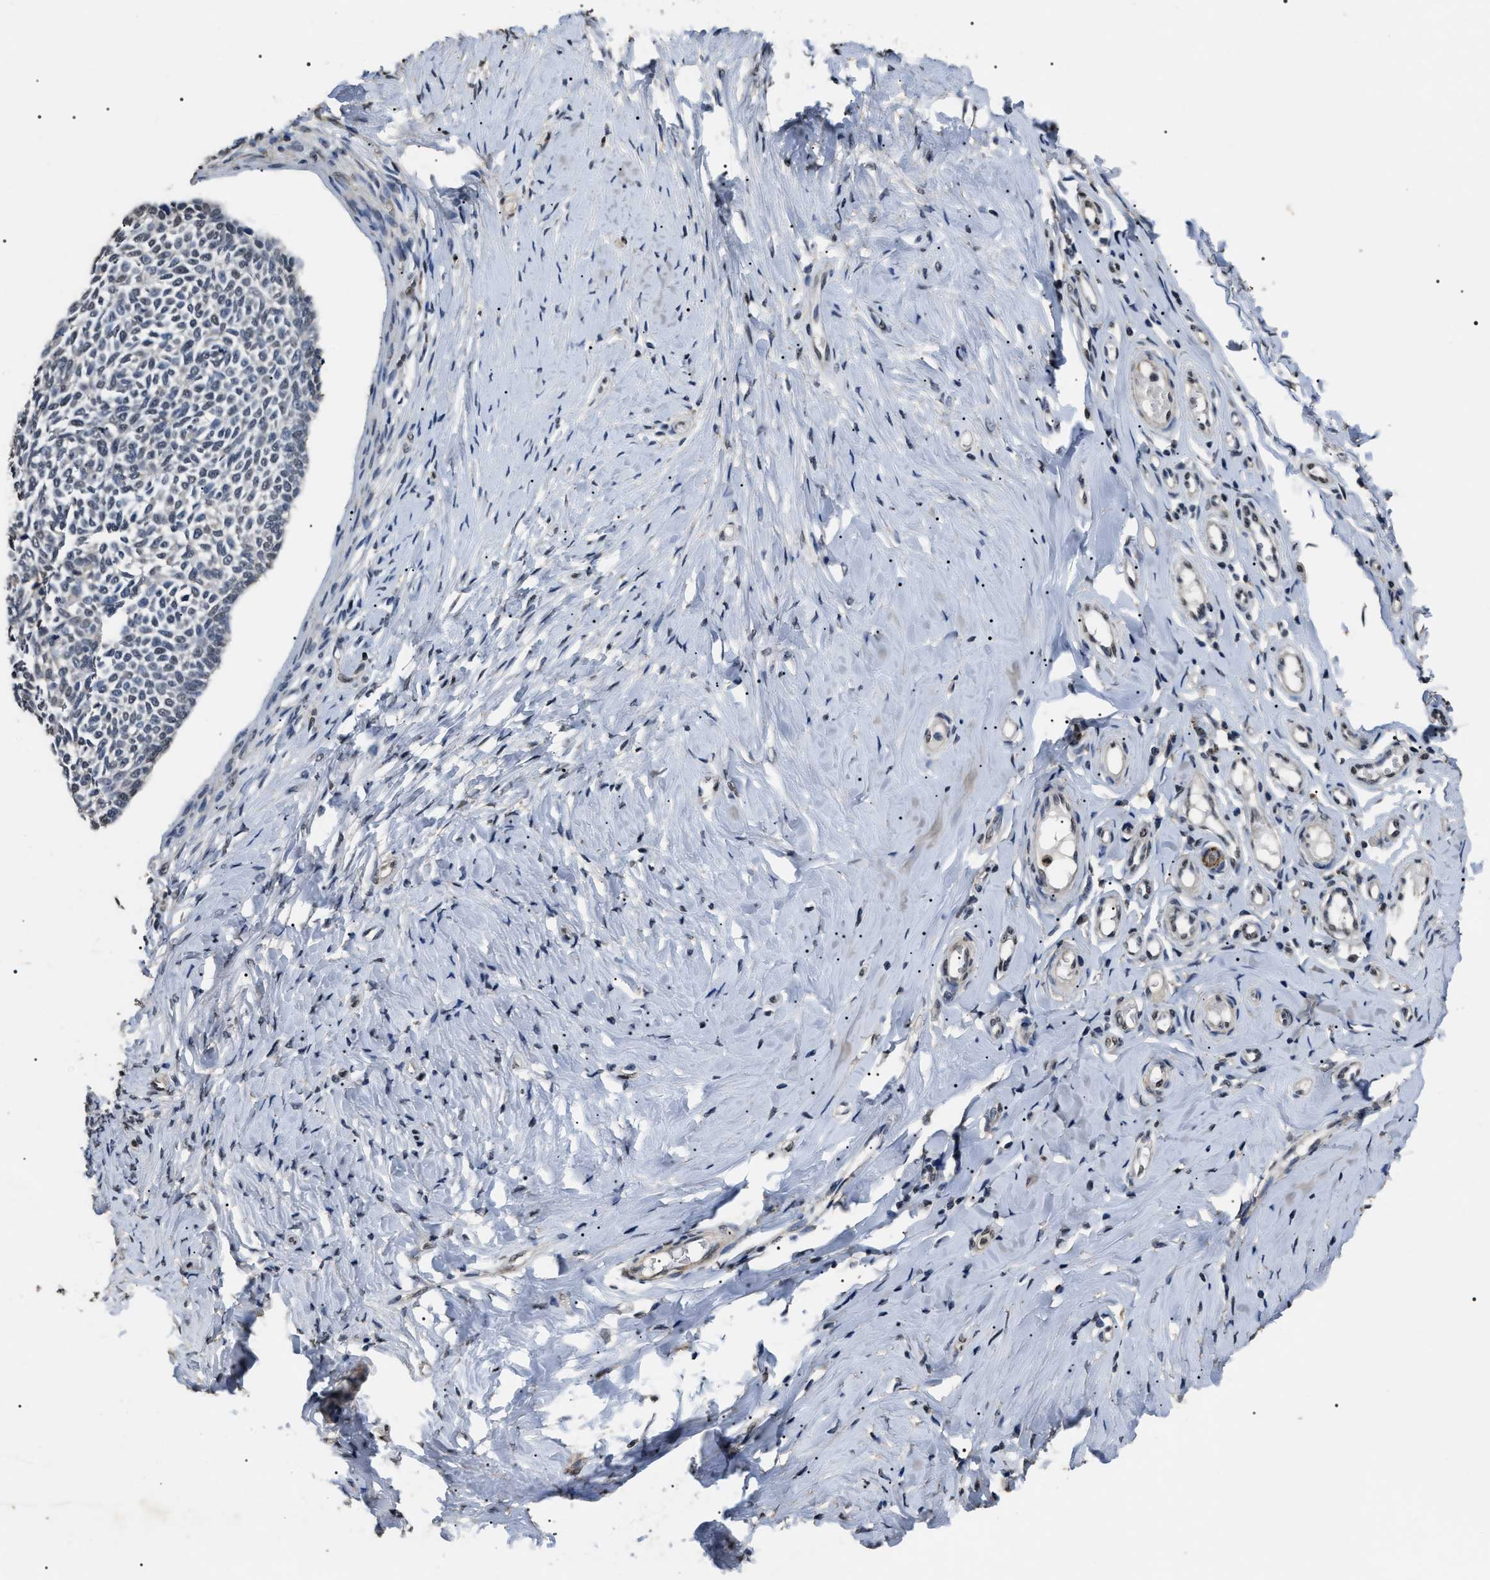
{"staining": {"intensity": "negative", "quantity": "none", "location": "none"}, "tissue": "skin cancer", "cell_type": "Tumor cells", "image_type": "cancer", "snomed": [{"axis": "morphology", "description": "Normal tissue, NOS"}, {"axis": "morphology", "description": "Basal cell carcinoma"}, {"axis": "topography", "description": "Skin"}], "caption": "There is no significant staining in tumor cells of skin basal cell carcinoma.", "gene": "ANP32E", "patient": {"sex": "male", "age": 87}}